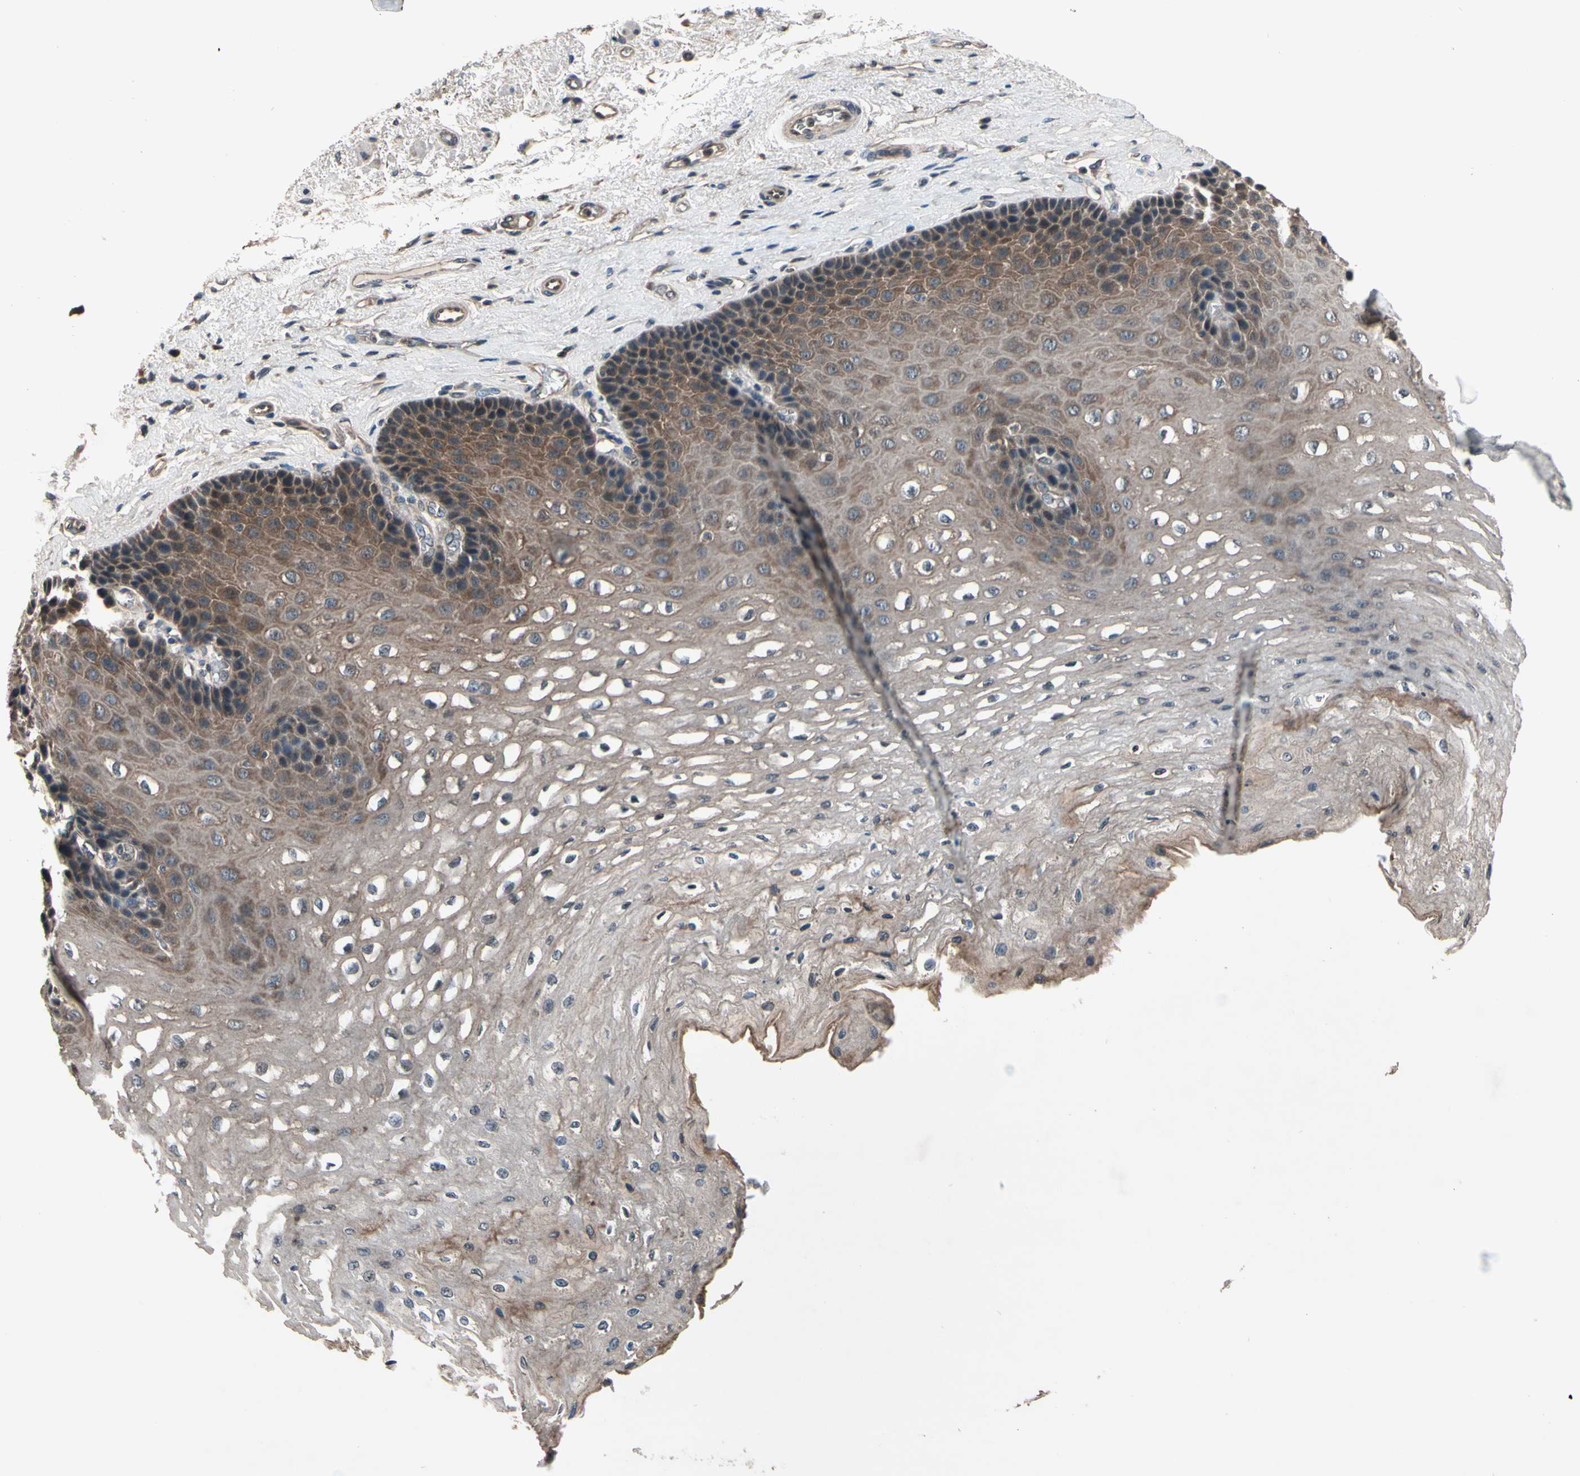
{"staining": {"intensity": "moderate", "quantity": "25%-75%", "location": "cytoplasmic/membranous"}, "tissue": "esophagus", "cell_type": "Squamous epithelial cells", "image_type": "normal", "snomed": [{"axis": "morphology", "description": "Normal tissue, NOS"}, {"axis": "topography", "description": "Esophagus"}], "caption": "Immunohistochemistry (IHC) (DAB (3,3'-diaminobenzidine)) staining of normal human esophagus displays moderate cytoplasmic/membranous protein staining in about 25%-75% of squamous epithelial cells.", "gene": "MBTPS2", "patient": {"sex": "female", "age": 72}}